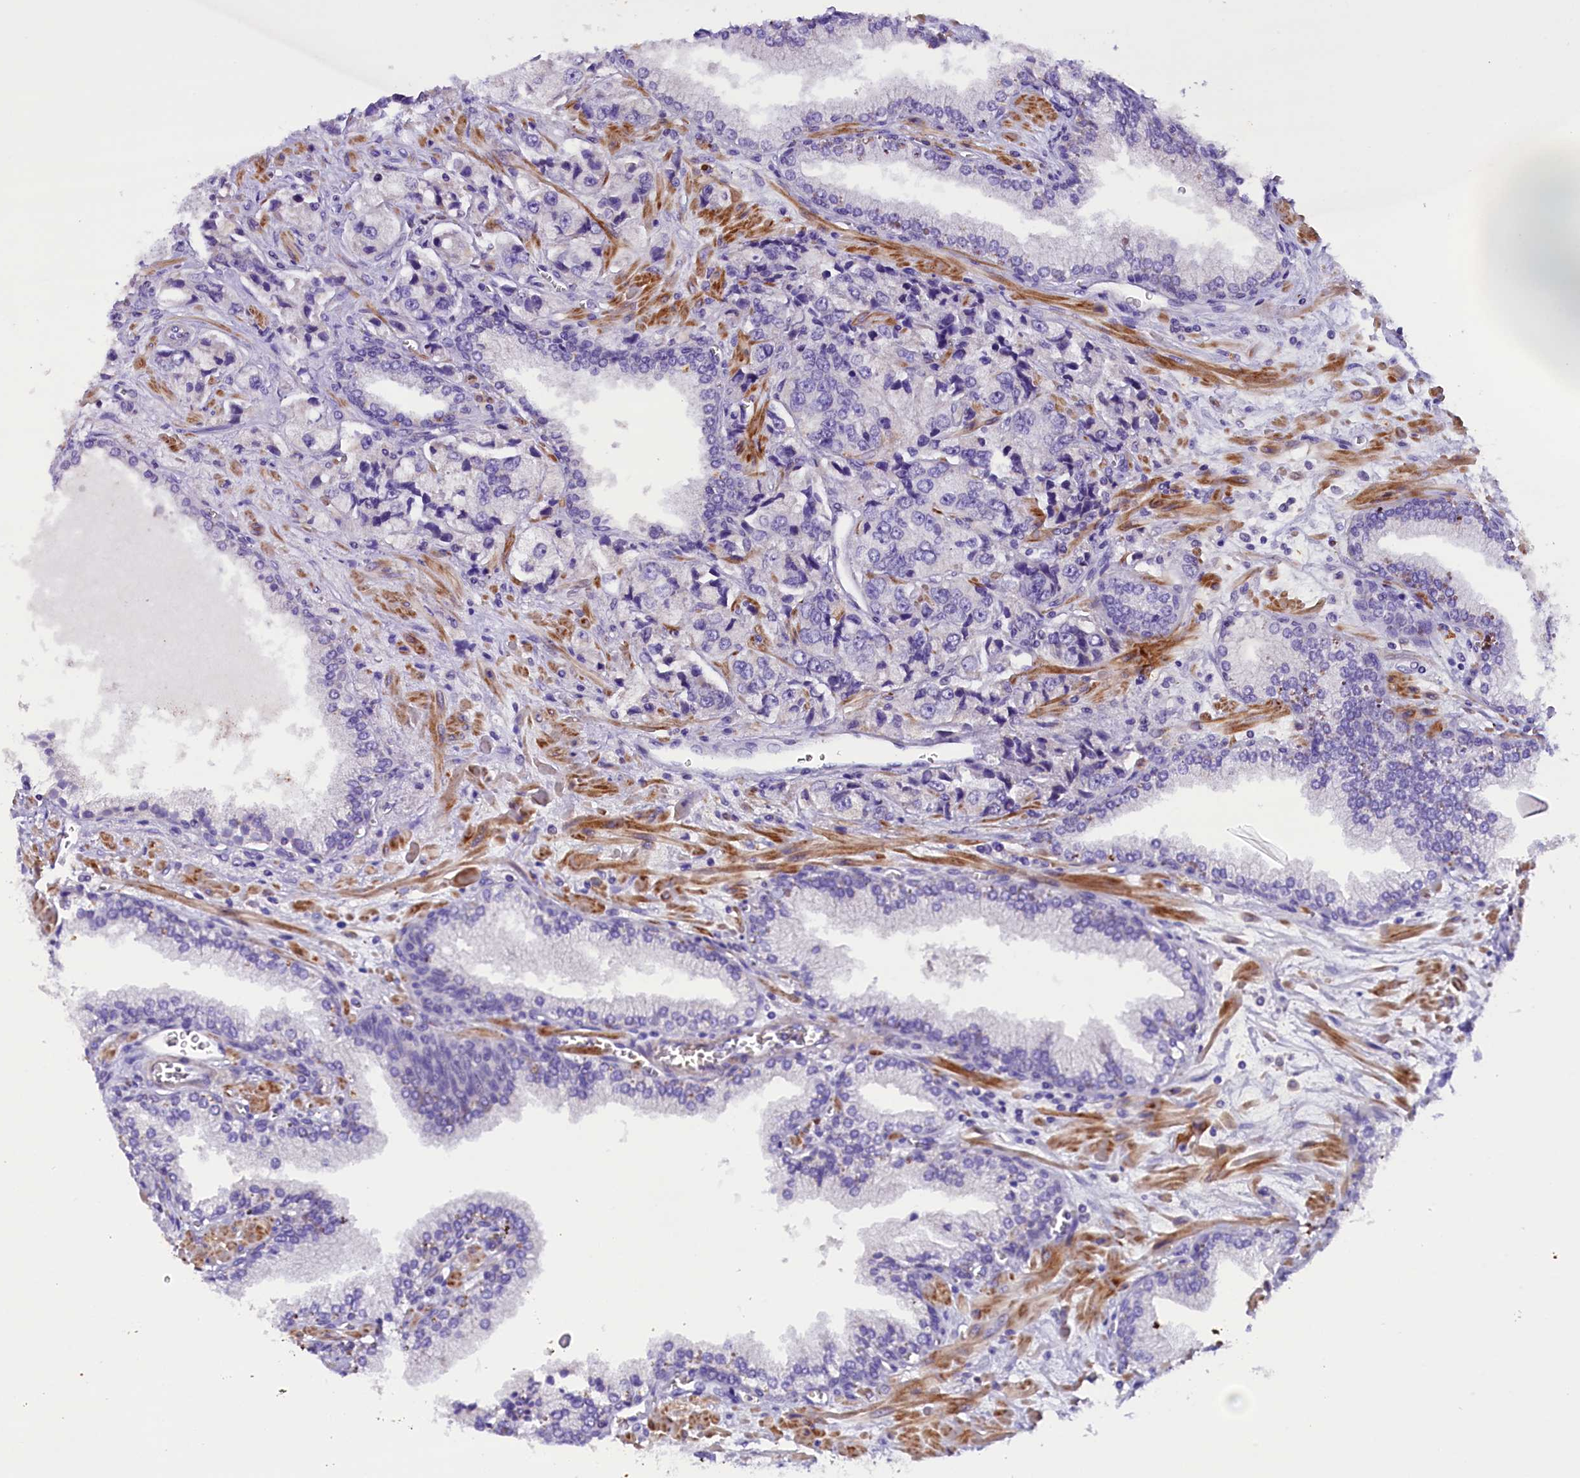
{"staining": {"intensity": "negative", "quantity": "none", "location": "none"}, "tissue": "prostate cancer", "cell_type": "Tumor cells", "image_type": "cancer", "snomed": [{"axis": "morphology", "description": "Adenocarcinoma, High grade"}, {"axis": "topography", "description": "Prostate"}], "caption": "Immunohistochemistry of human prostate cancer exhibits no positivity in tumor cells. (Brightfield microscopy of DAB (3,3'-diaminobenzidine) IHC at high magnification).", "gene": "MEX3B", "patient": {"sex": "male", "age": 74}}